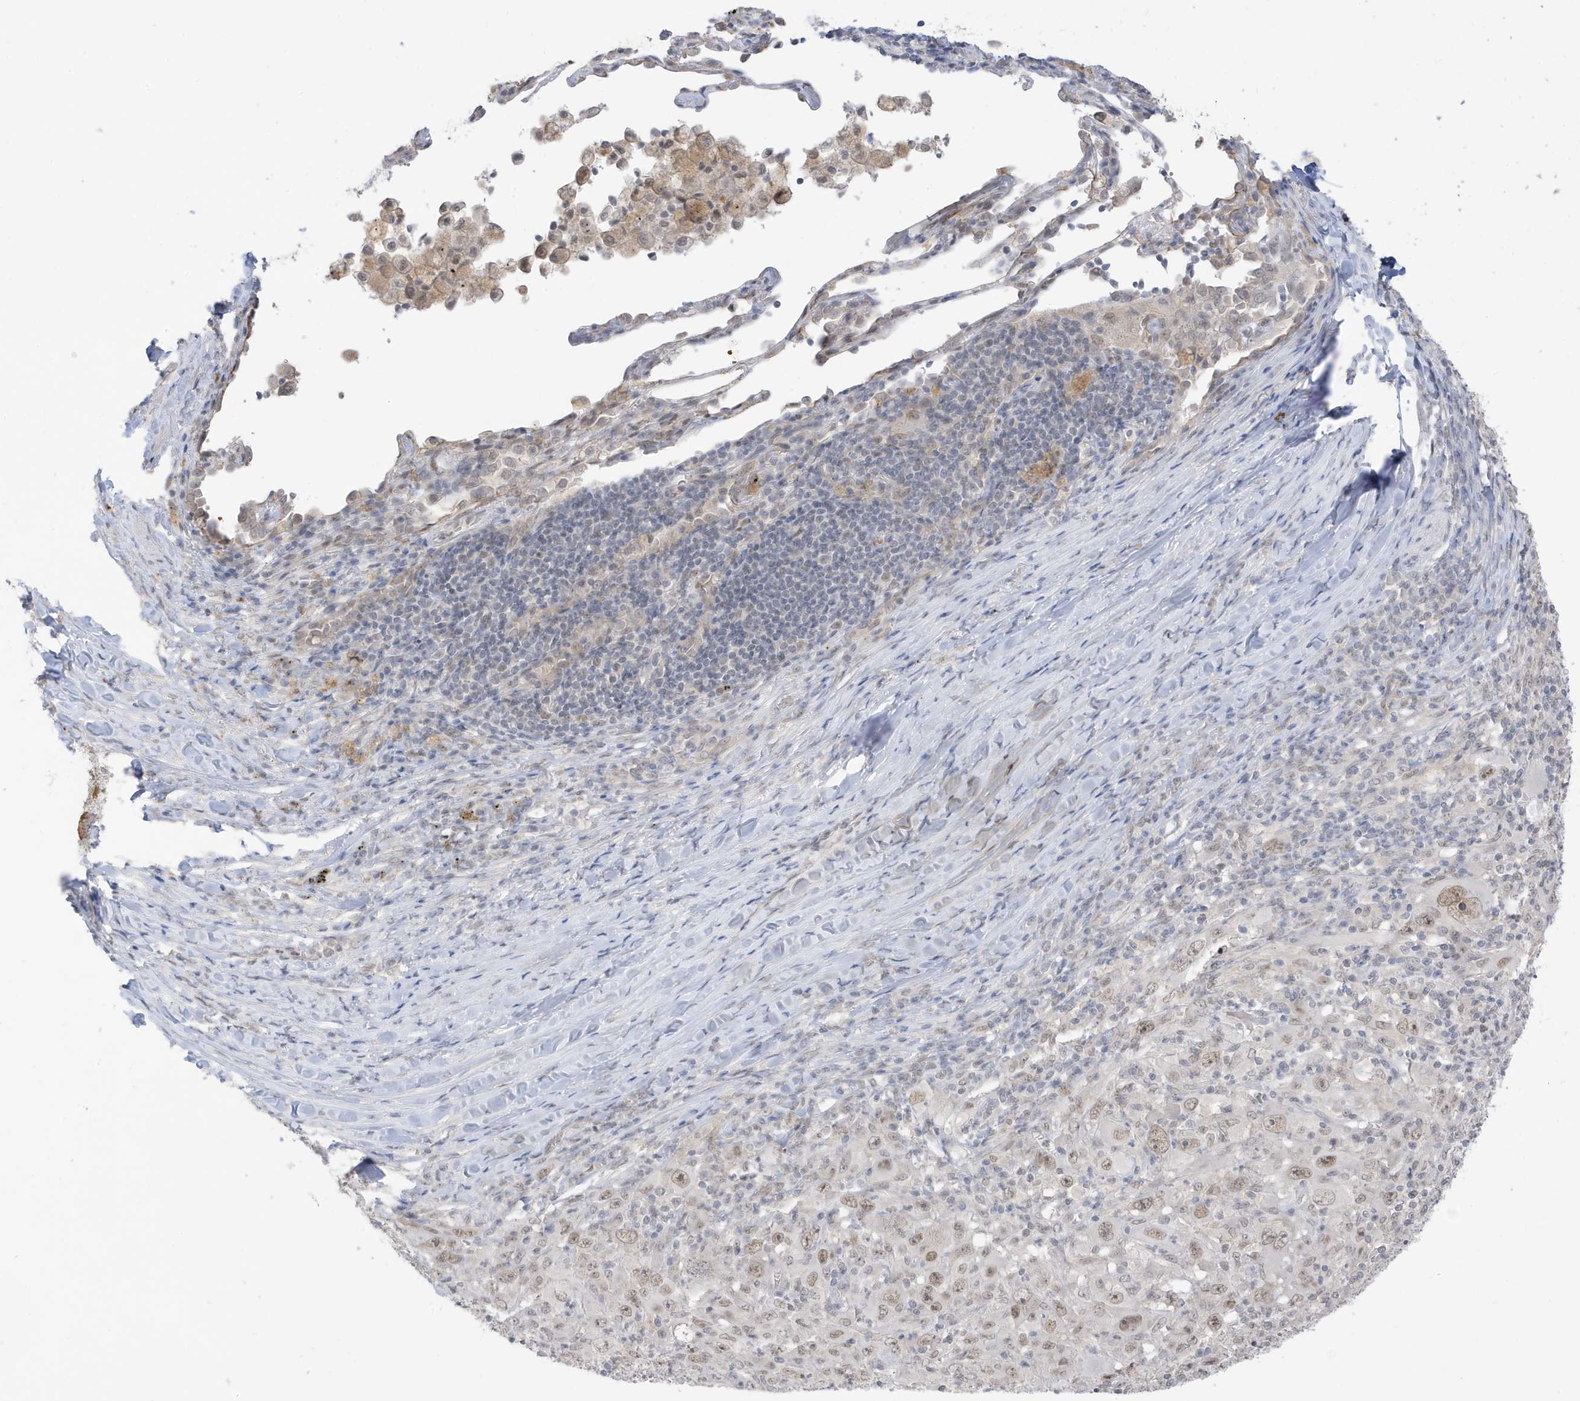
{"staining": {"intensity": "weak", "quantity": "25%-75%", "location": "nuclear"}, "tissue": "melanoma", "cell_type": "Tumor cells", "image_type": "cancer", "snomed": [{"axis": "morphology", "description": "Malignant melanoma, Metastatic site"}, {"axis": "topography", "description": "Skin"}], "caption": "Immunohistochemical staining of human melanoma displays low levels of weak nuclear staining in about 25%-75% of tumor cells. The protein of interest is shown in brown color, while the nuclei are stained blue.", "gene": "MSL3", "patient": {"sex": "female", "age": 56}}